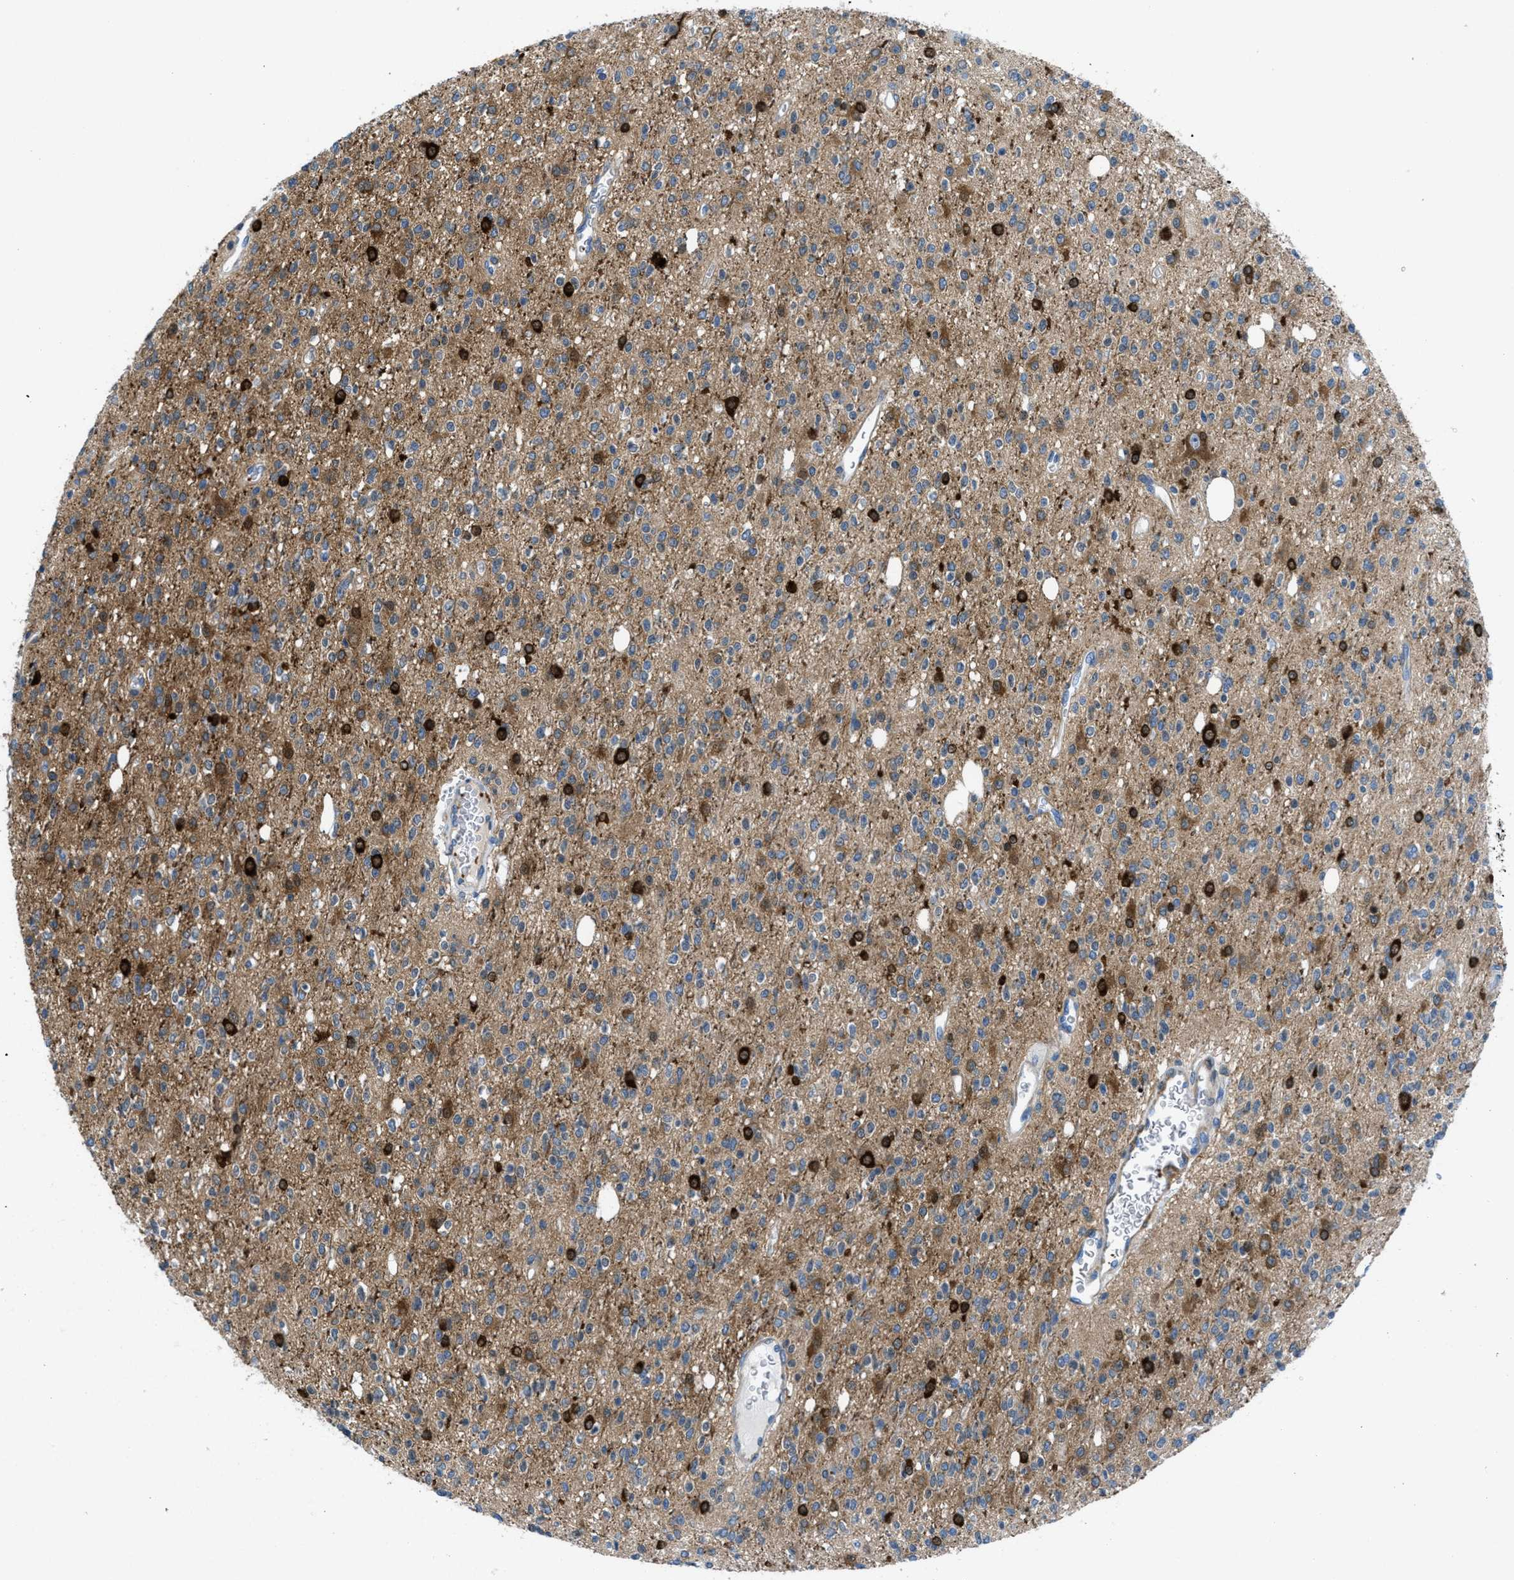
{"staining": {"intensity": "strong", "quantity": "25%-75%", "location": "cytoplasmic/membranous"}, "tissue": "glioma", "cell_type": "Tumor cells", "image_type": "cancer", "snomed": [{"axis": "morphology", "description": "Glioma, malignant, High grade"}, {"axis": "topography", "description": "pancreas cauda"}], "caption": "This micrograph demonstrates immunohistochemistry (IHC) staining of human malignant glioma (high-grade), with high strong cytoplasmic/membranous expression in about 25%-75% of tumor cells.", "gene": "MAPRE2", "patient": {"sex": "male", "age": 60}}